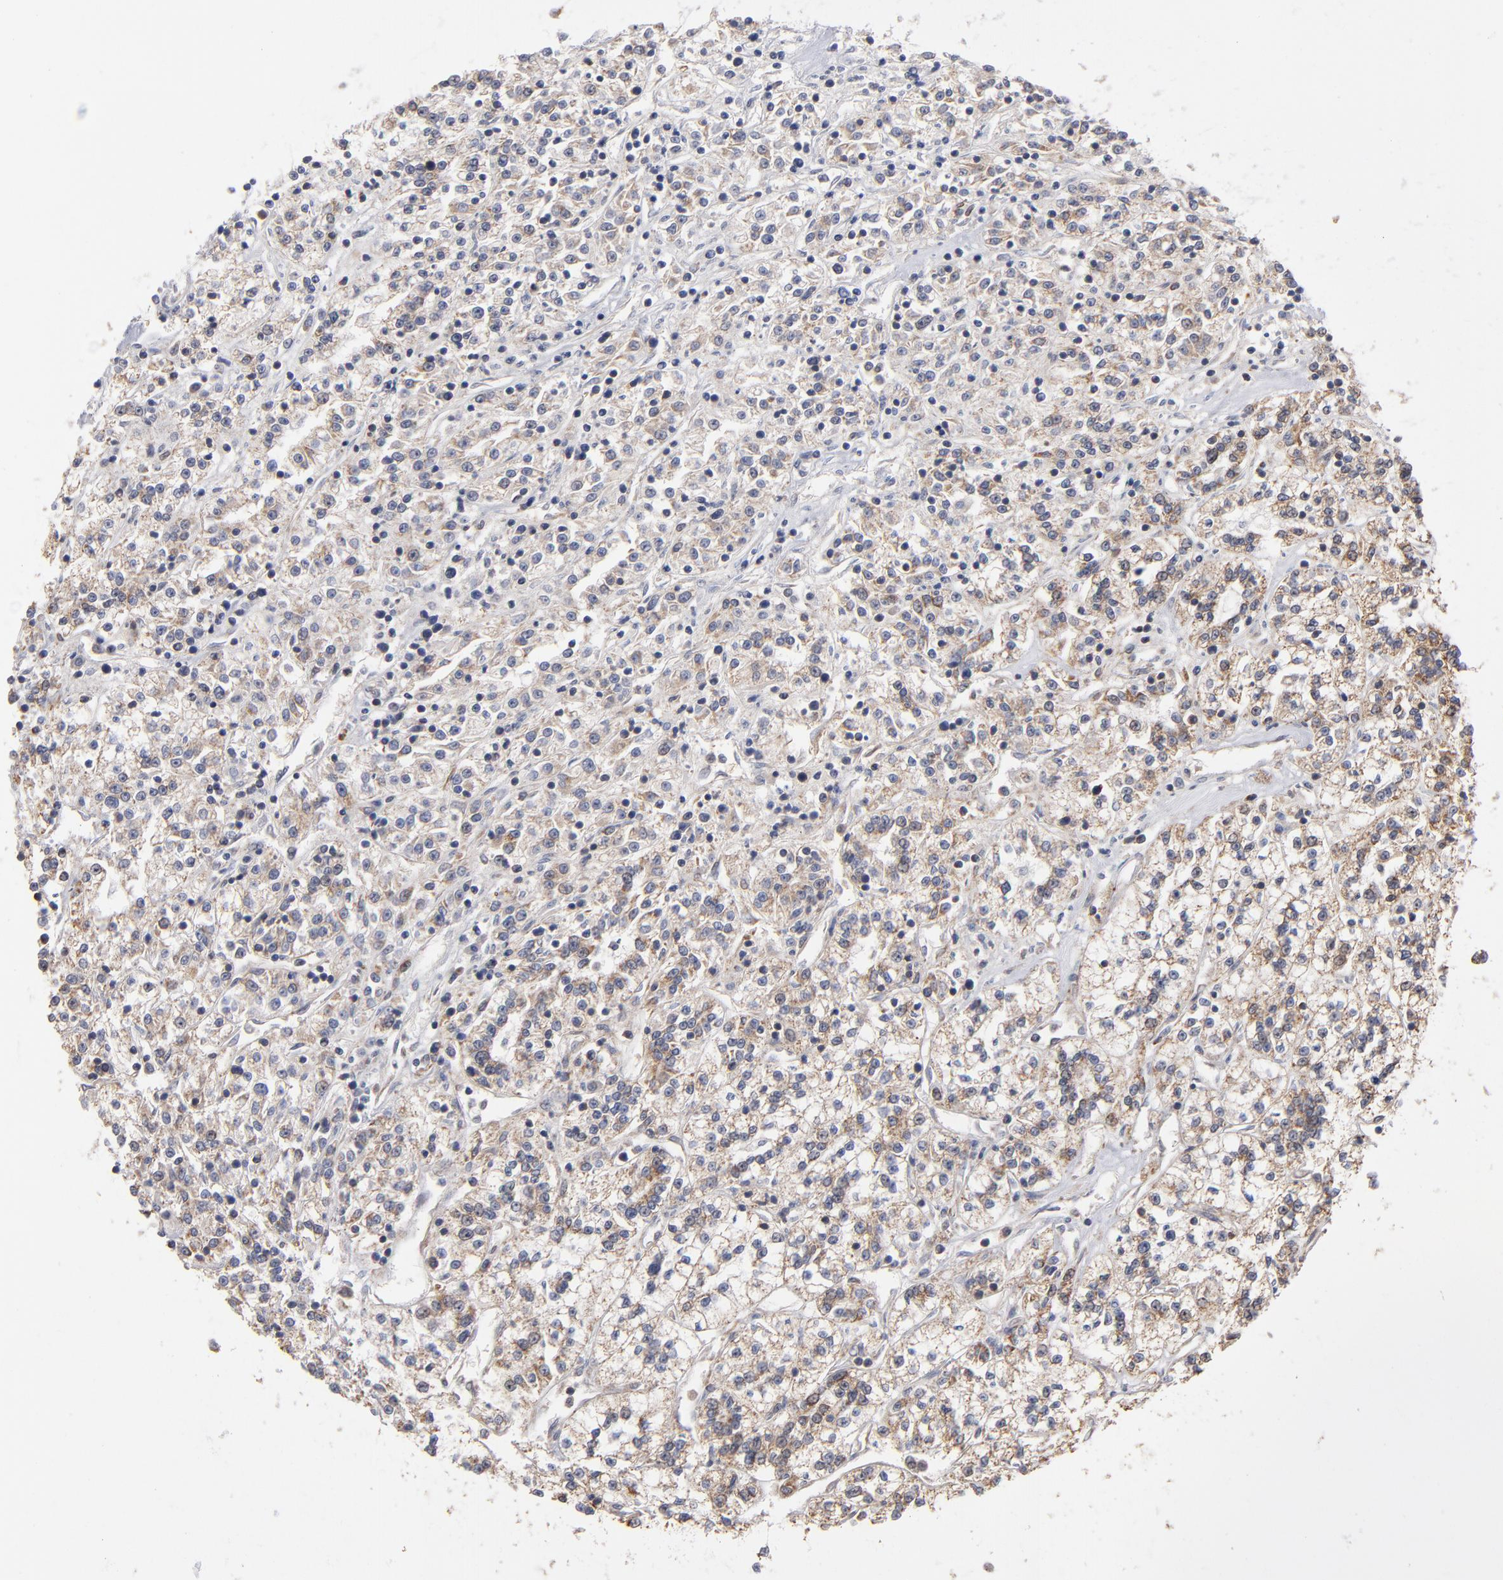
{"staining": {"intensity": "weak", "quantity": ">75%", "location": "cytoplasmic/membranous"}, "tissue": "renal cancer", "cell_type": "Tumor cells", "image_type": "cancer", "snomed": [{"axis": "morphology", "description": "Adenocarcinoma, NOS"}, {"axis": "topography", "description": "Kidney"}], "caption": "DAB immunohistochemical staining of human renal cancer reveals weak cytoplasmic/membranous protein positivity in approximately >75% of tumor cells.", "gene": "MIPOL1", "patient": {"sex": "female", "age": 76}}